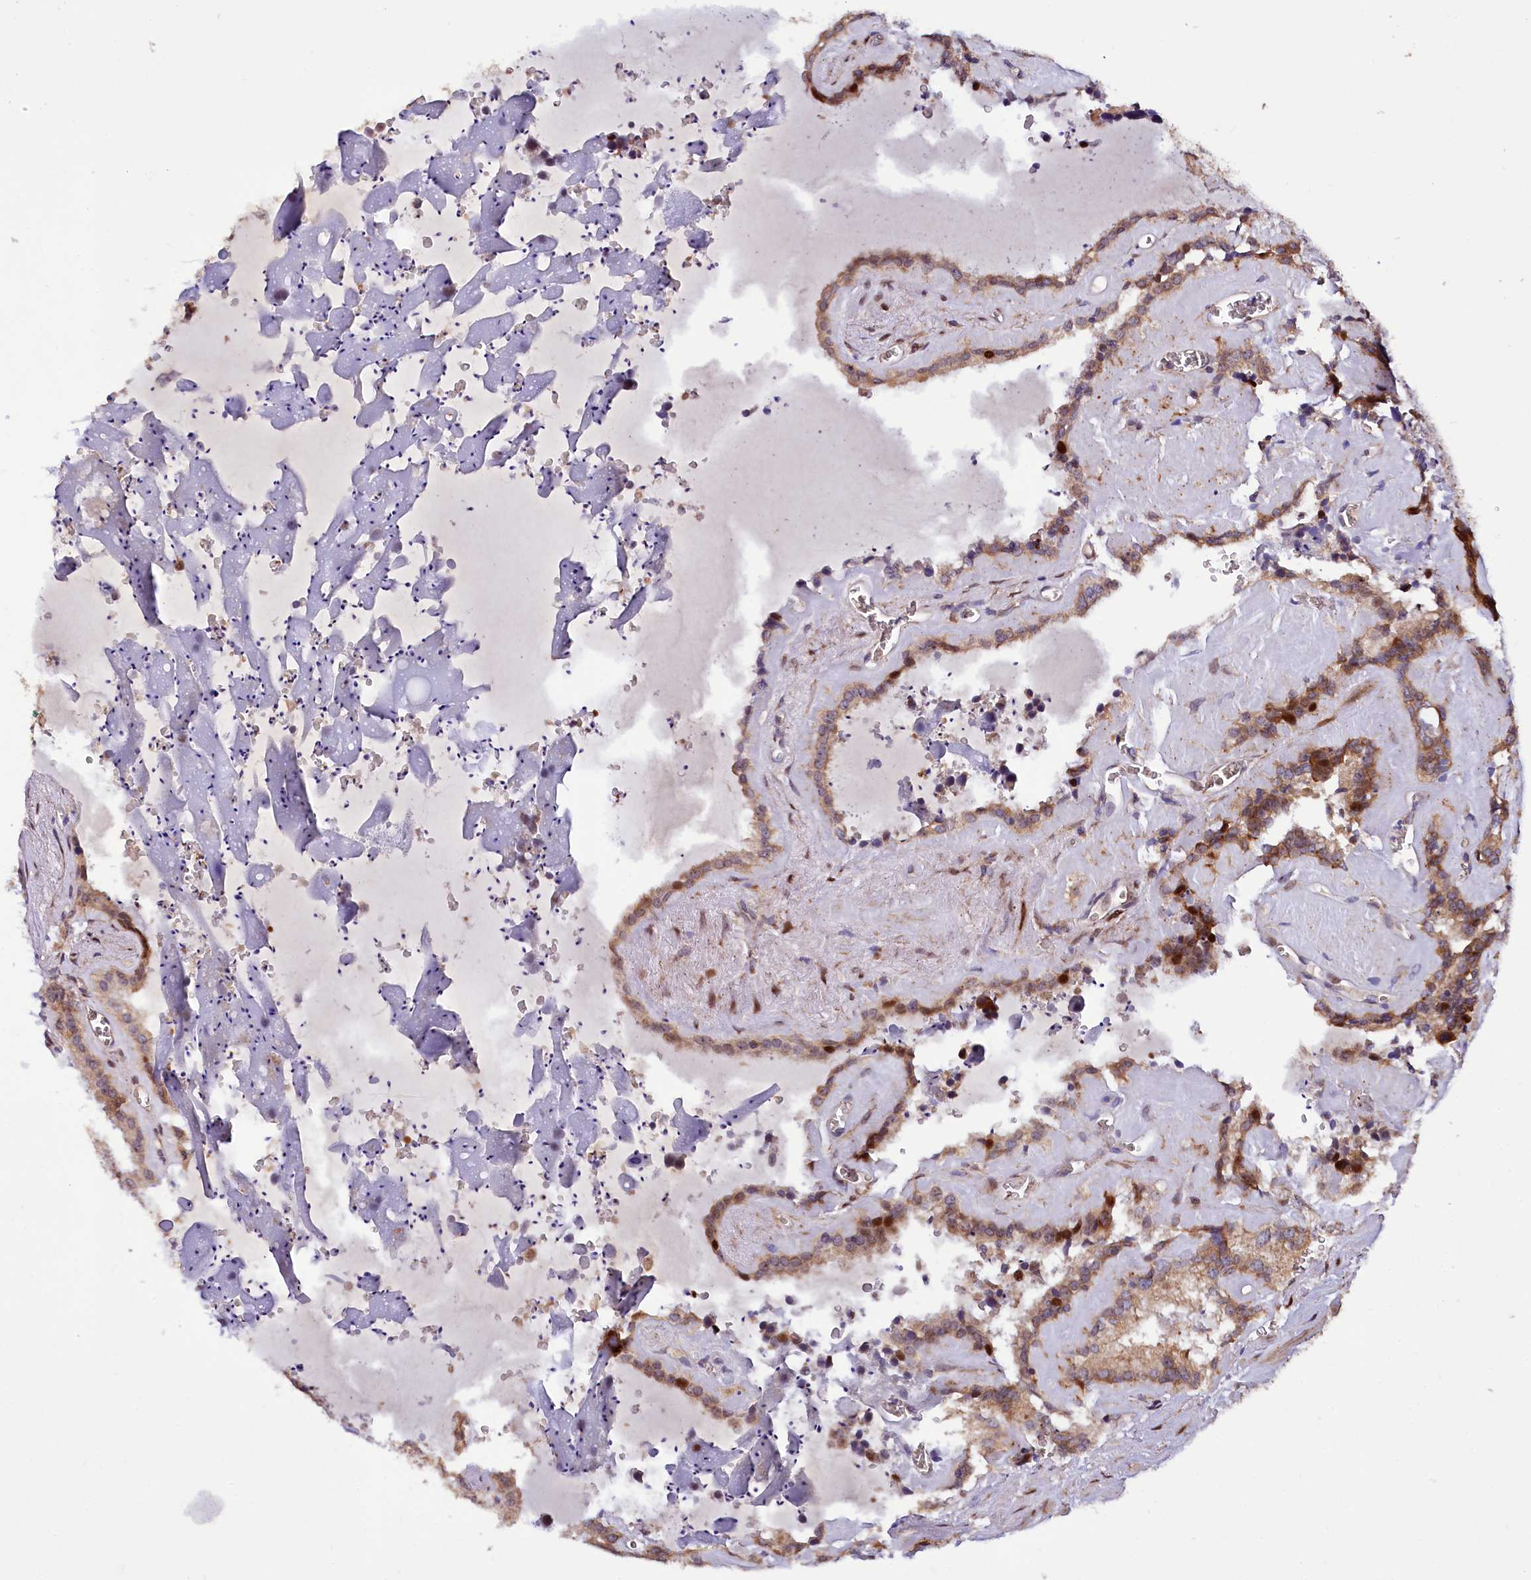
{"staining": {"intensity": "moderate", "quantity": ">75%", "location": "cytoplasmic/membranous,nuclear"}, "tissue": "seminal vesicle", "cell_type": "Glandular cells", "image_type": "normal", "snomed": [{"axis": "morphology", "description": "Normal tissue, NOS"}, {"axis": "topography", "description": "Prostate"}, {"axis": "topography", "description": "Seminal veicle"}], "caption": "Brown immunohistochemical staining in unremarkable seminal vesicle demonstrates moderate cytoplasmic/membranous,nuclear staining in approximately >75% of glandular cells. (DAB IHC with brightfield microscopy, high magnification).", "gene": "PDZRN3", "patient": {"sex": "male", "age": 59}}